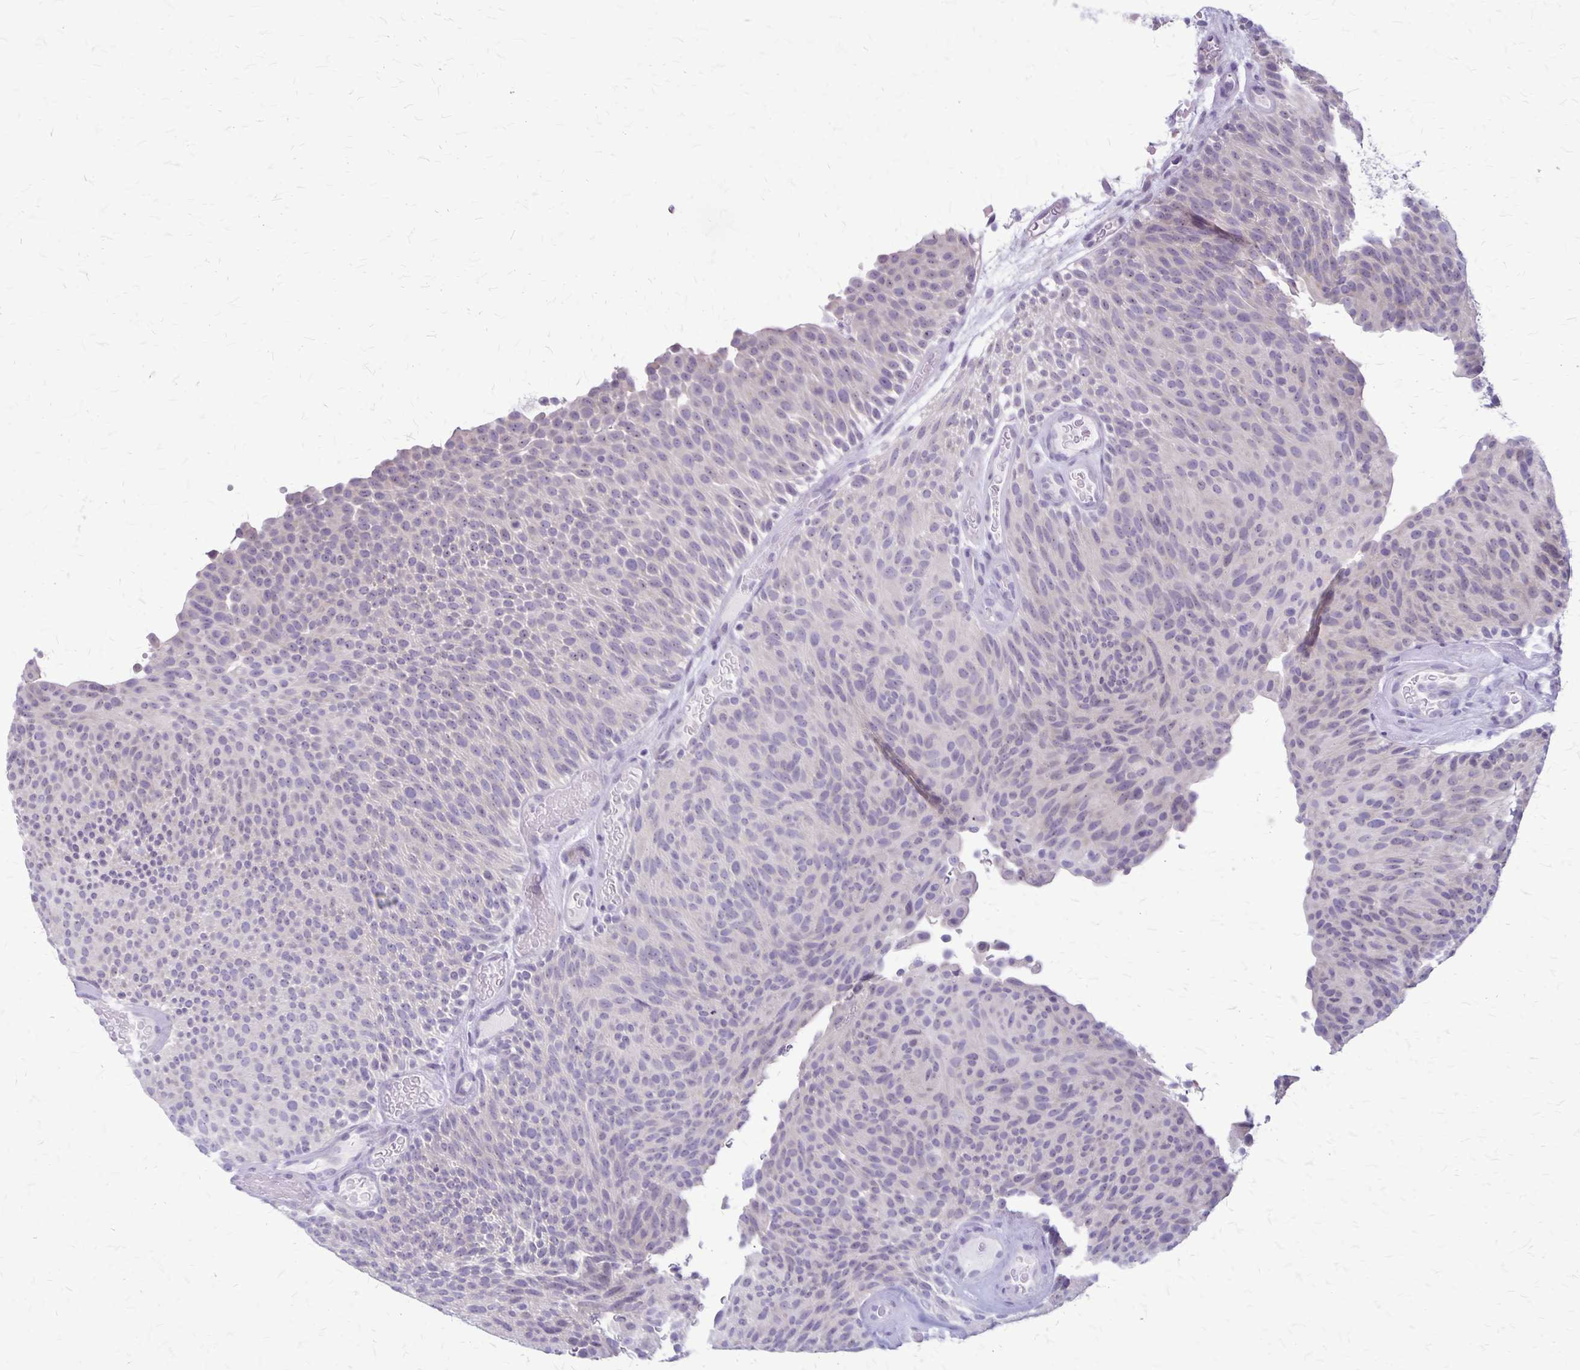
{"staining": {"intensity": "negative", "quantity": "none", "location": "none"}, "tissue": "urothelial cancer", "cell_type": "Tumor cells", "image_type": "cancer", "snomed": [{"axis": "morphology", "description": "Urothelial carcinoma, Low grade"}, {"axis": "topography", "description": "Urinary bladder"}], "caption": "IHC photomicrograph of neoplastic tissue: urothelial carcinoma (low-grade) stained with DAB (3,3'-diaminobenzidine) reveals no significant protein expression in tumor cells.", "gene": "PLXNB3", "patient": {"sex": "male", "age": 78}}